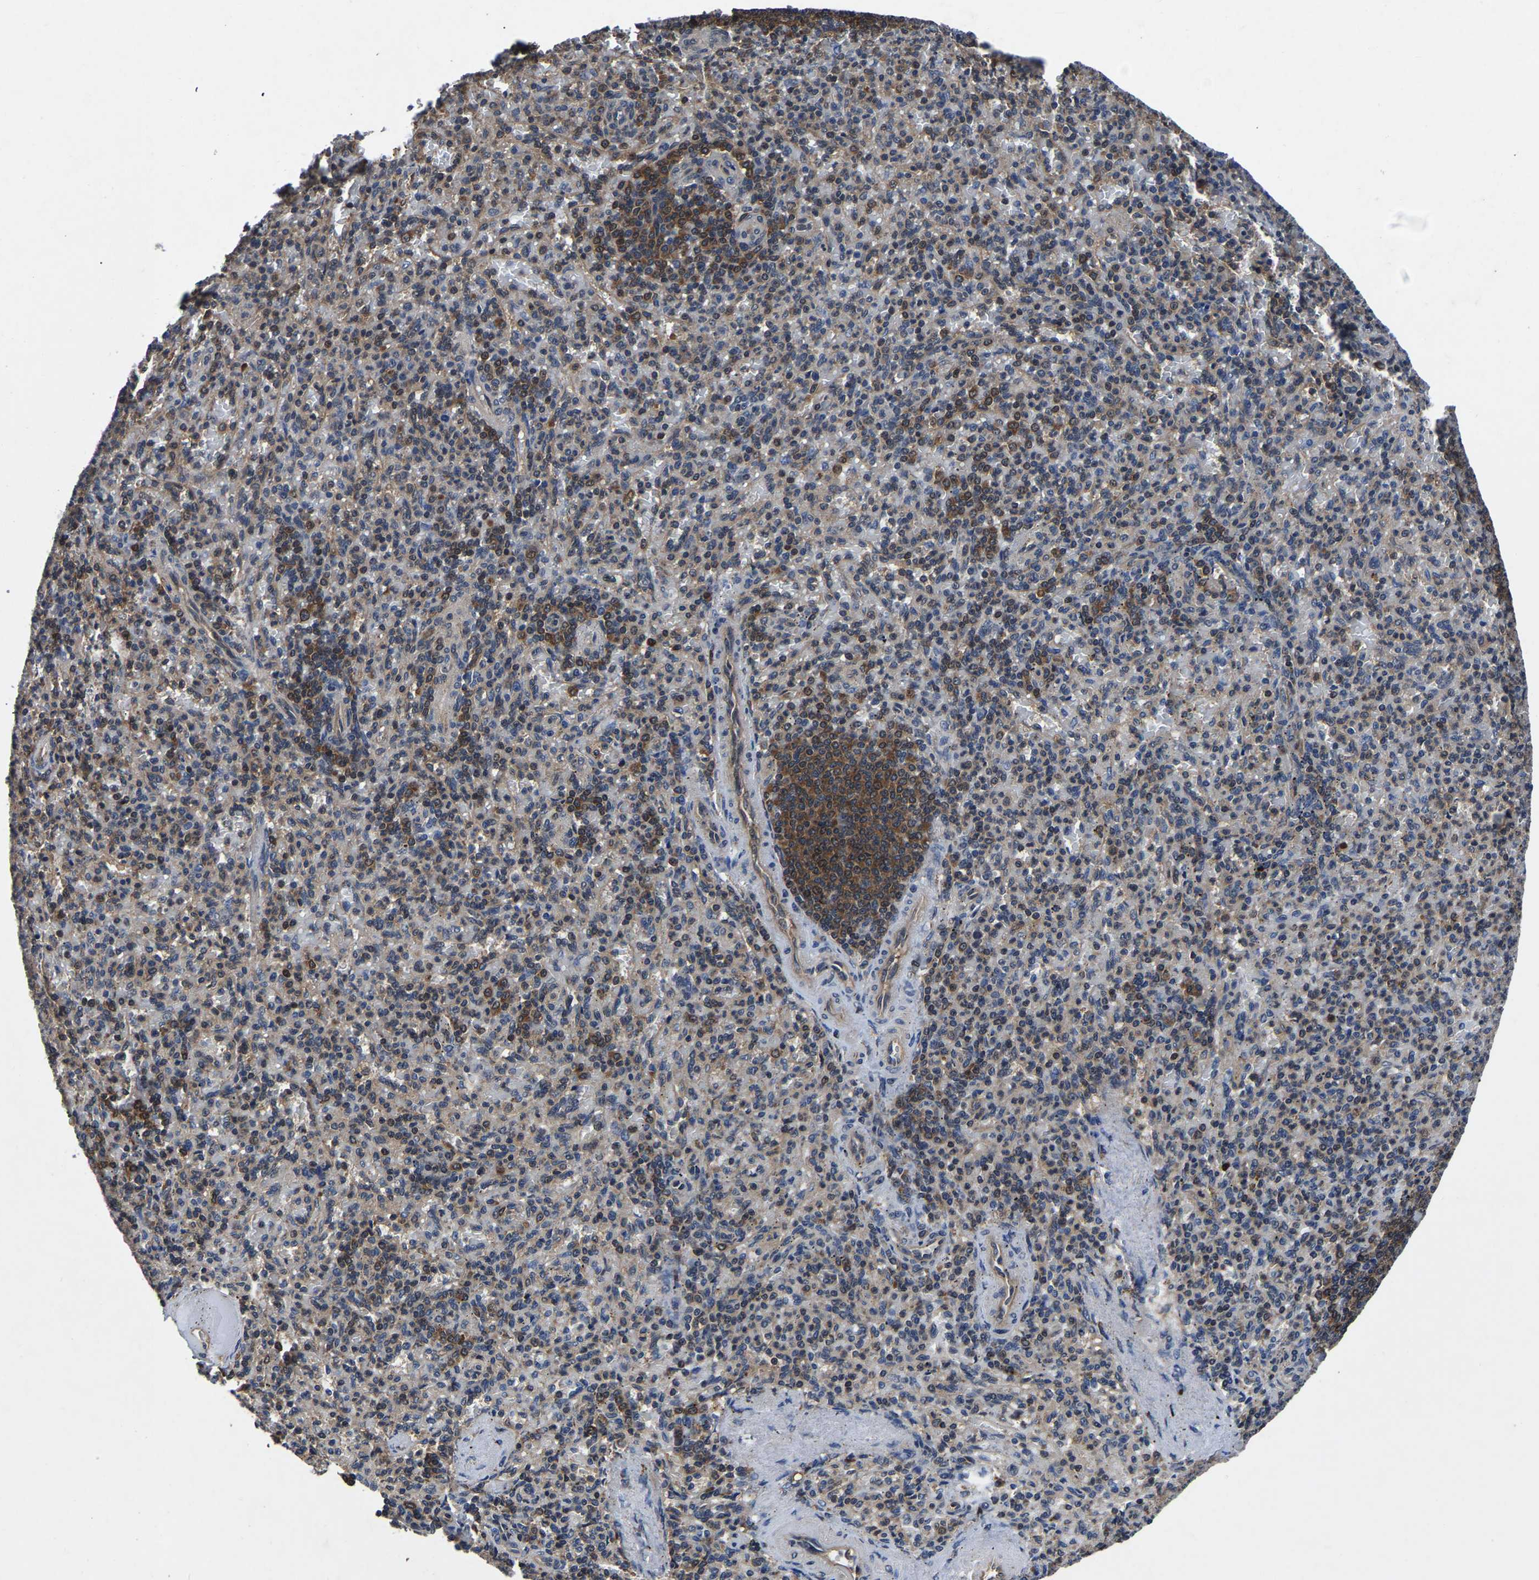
{"staining": {"intensity": "moderate", "quantity": "25%-75%", "location": "cytoplasmic/membranous"}, "tissue": "spleen", "cell_type": "Cells in red pulp", "image_type": "normal", "snomed": [{"axis": "morphology", "description": "Normal tissue, NOS"}, {"axis": "topography", "description": "Spleen"}], "caption": "Human spleen stained with a brown dye demonstrates moderate cytoplasmic/membranous positive positivity in approximately 25%-75% of cells in red pulp.", "gene": "FGD5", "patient": {"sex": "female", "age": 74}}